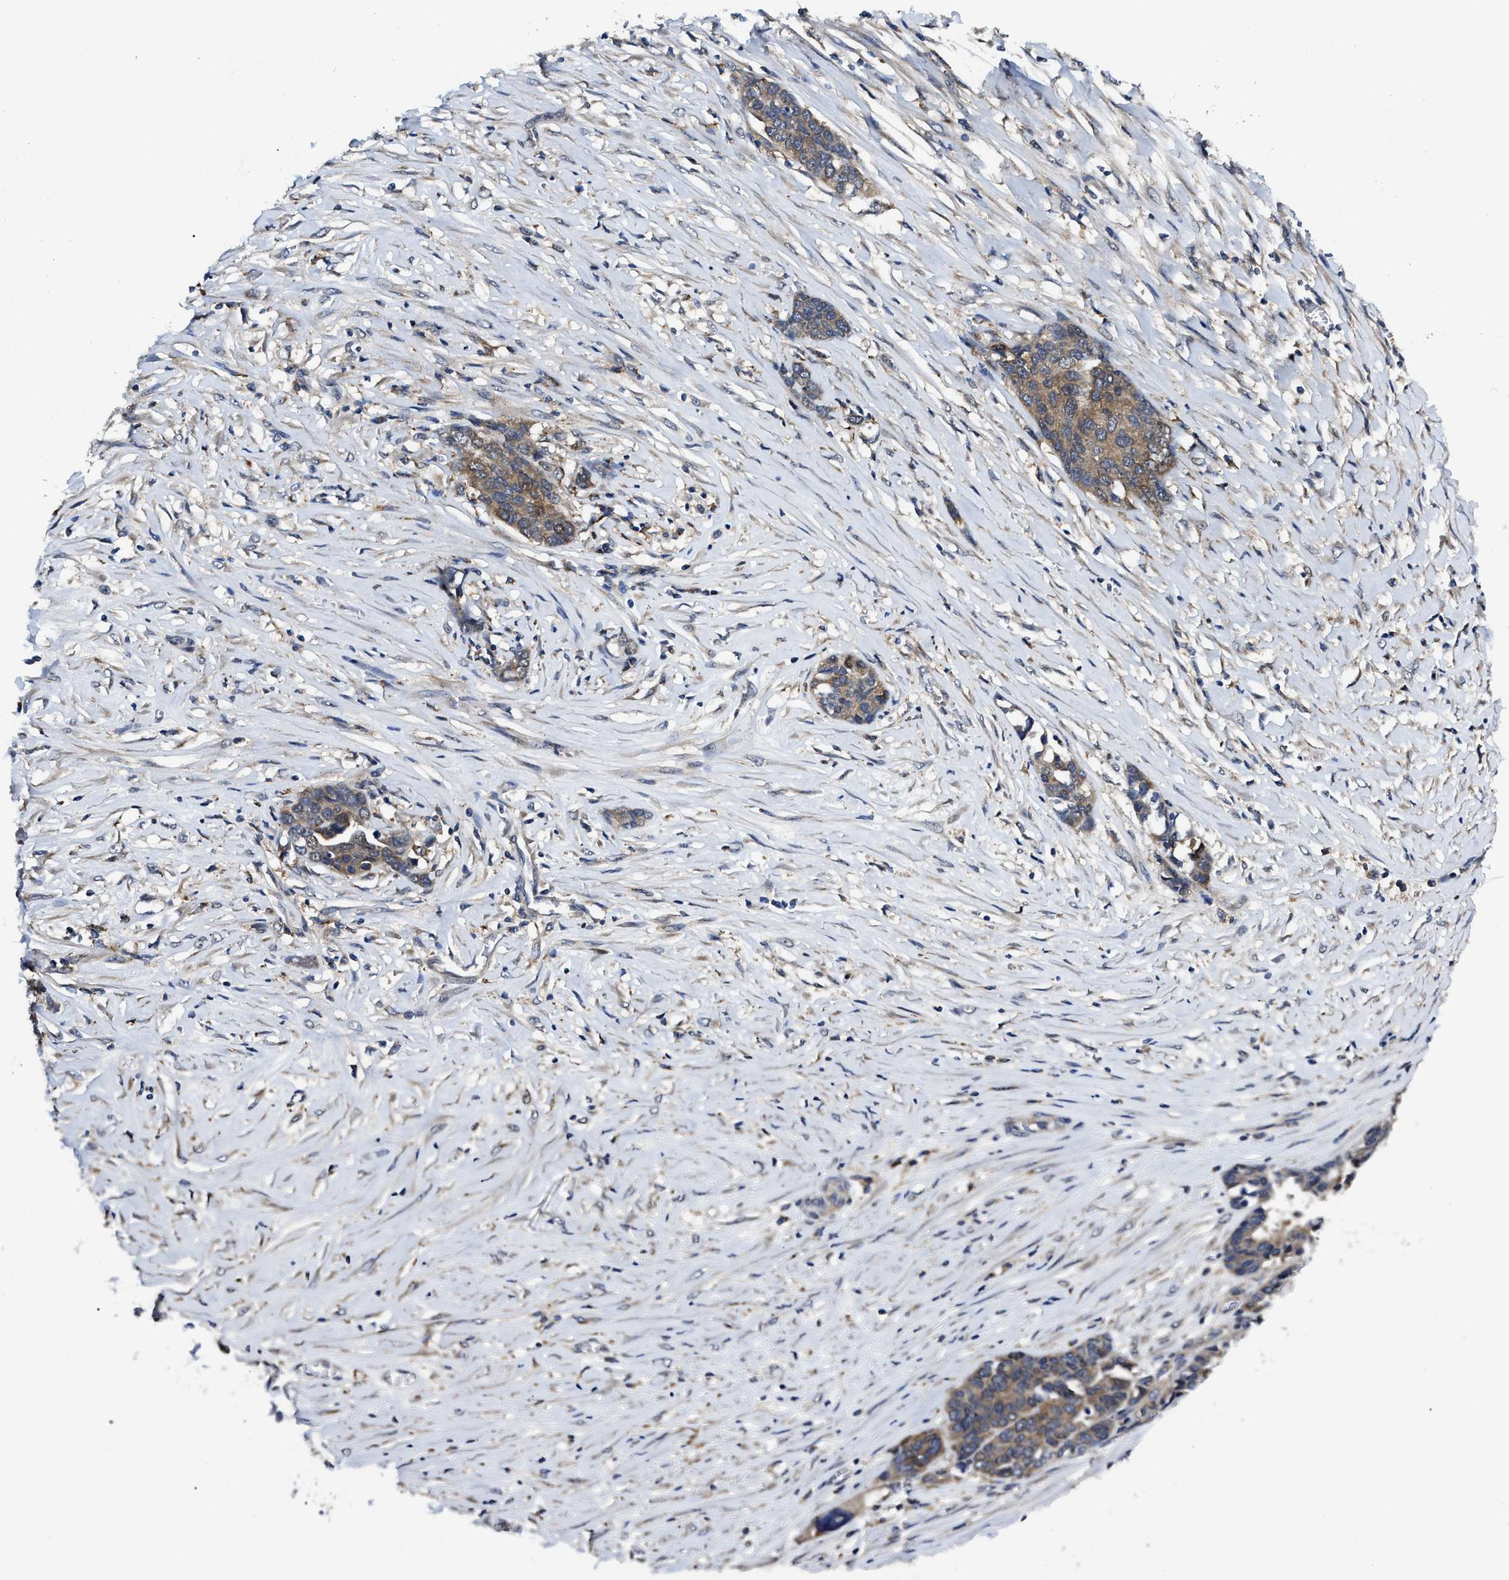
{"staining": {"intensity": "moderate", "quantity": ">75%", "location": "cytoplasmic/membranous"}, "tissue": "ovarian cancer", "cell_type": "Tumor cells", "image_type": "cancer", "snomed": [{"axis": "morphology", "description": "Cystadenocarcinoma, serous, NOS"}, {"axis": "topography", "description": "Ovary"}], "caption": "Immunohistochemical staining of human ovarian cancer reveals medium levels of moderate cytoplasmic/membranous positivity in approximately >75% of tumor cells.", "gene": "GET4", "patient": {"sex": "female", "age": 44}}